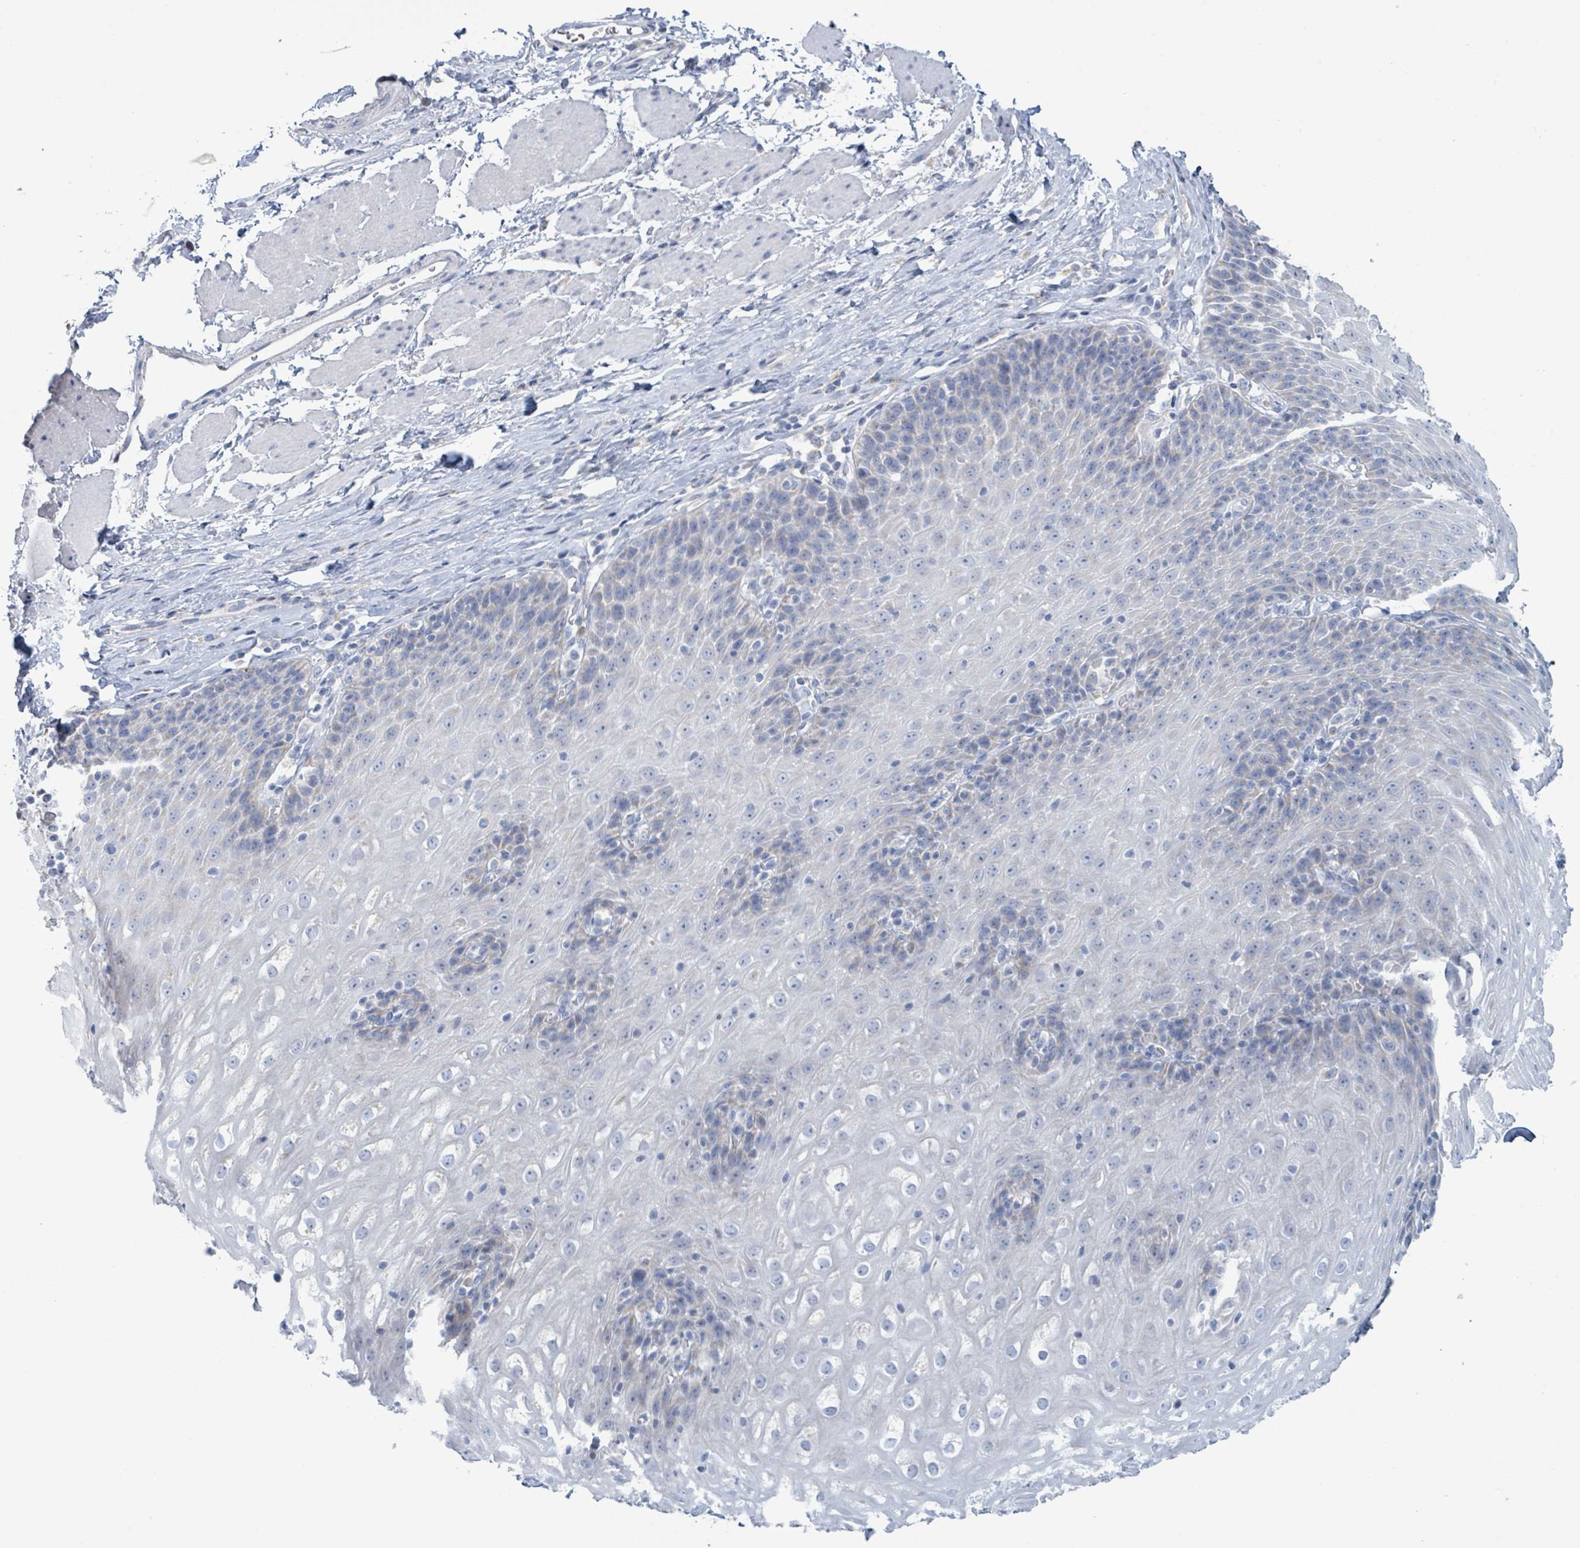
{"staining": {"intensity": "negative", "quantity": "none", "location": "none"}, "tissue": "esophagus", "cell_type": "Squamous epithelial cells", "image_type": "normal", "snomed": [{"axis": "morphology", "description": "Normal tissue, NOS"}, {"axis": "topography", "description": "Esophagus"}], "caption": "A high-resolution micrograph shows IHC staining of normal esophagus, which demonstrates no significant positivity in squamous epithelial cells.", "gene": "AKR1C4", "patient": {"sex": "female", "age": 61}}